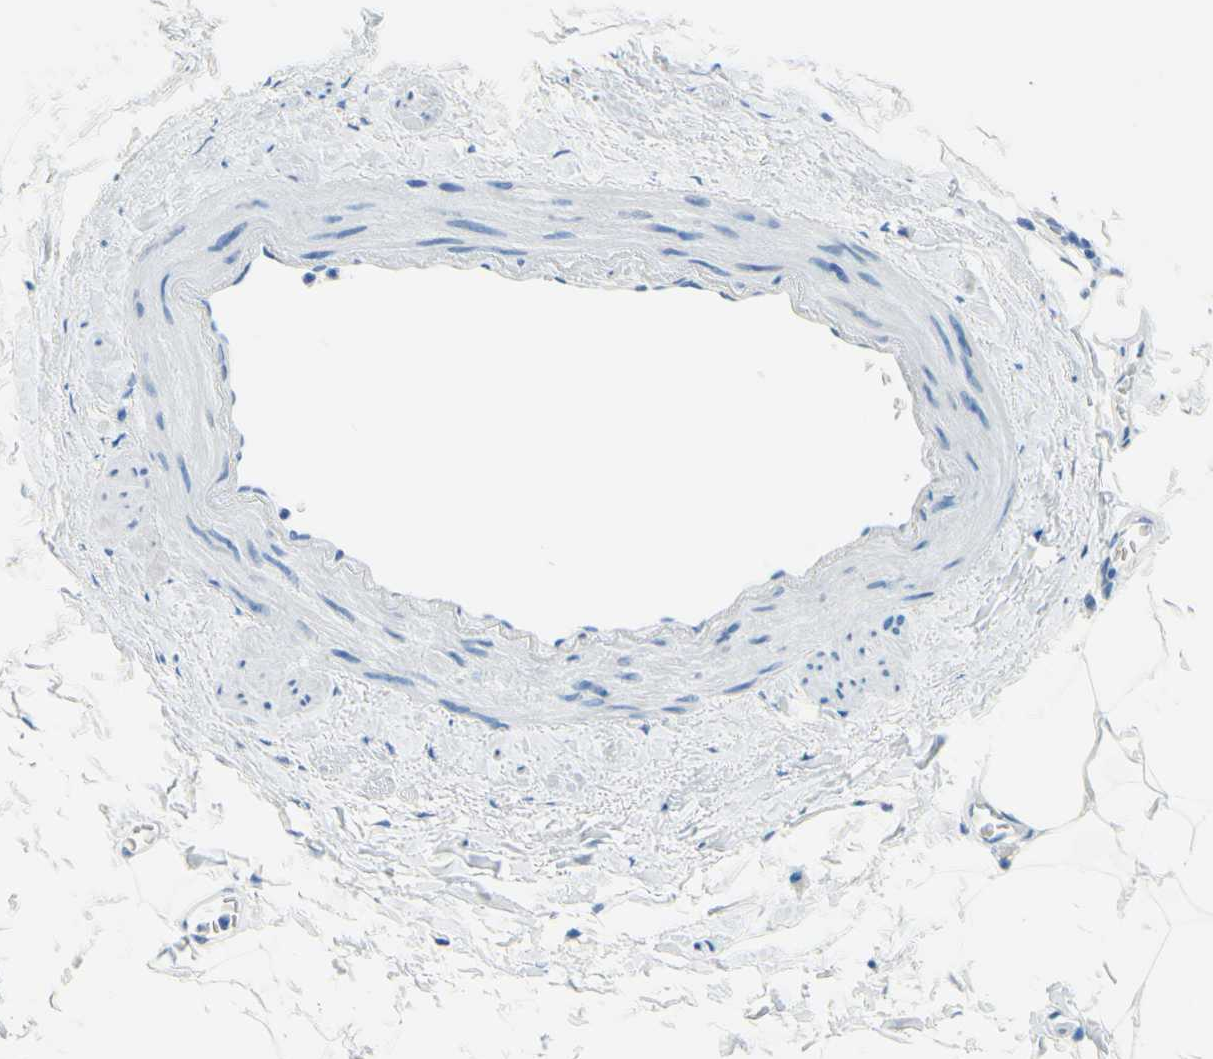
{"staining": {"intensity": "negative", "quantity": "none", "location": "none"}, "tissue": "adipose tissue", "cell_type": "Adipocytes", "image_type": "normal", "snomed": [{"axis": "morphology", "description": "Normal tissue, NOS"}, {"axis": "topography", "description": "Adipose tissue"}, {"axis": "topography", "description": "Peripheral nerve tissue"}], "caption": "Micrograph shows no protein staining in adipocytes of benign adipose tissue.", "gene": "PASD1", "patient": {"sex": "male", "age": 52}}